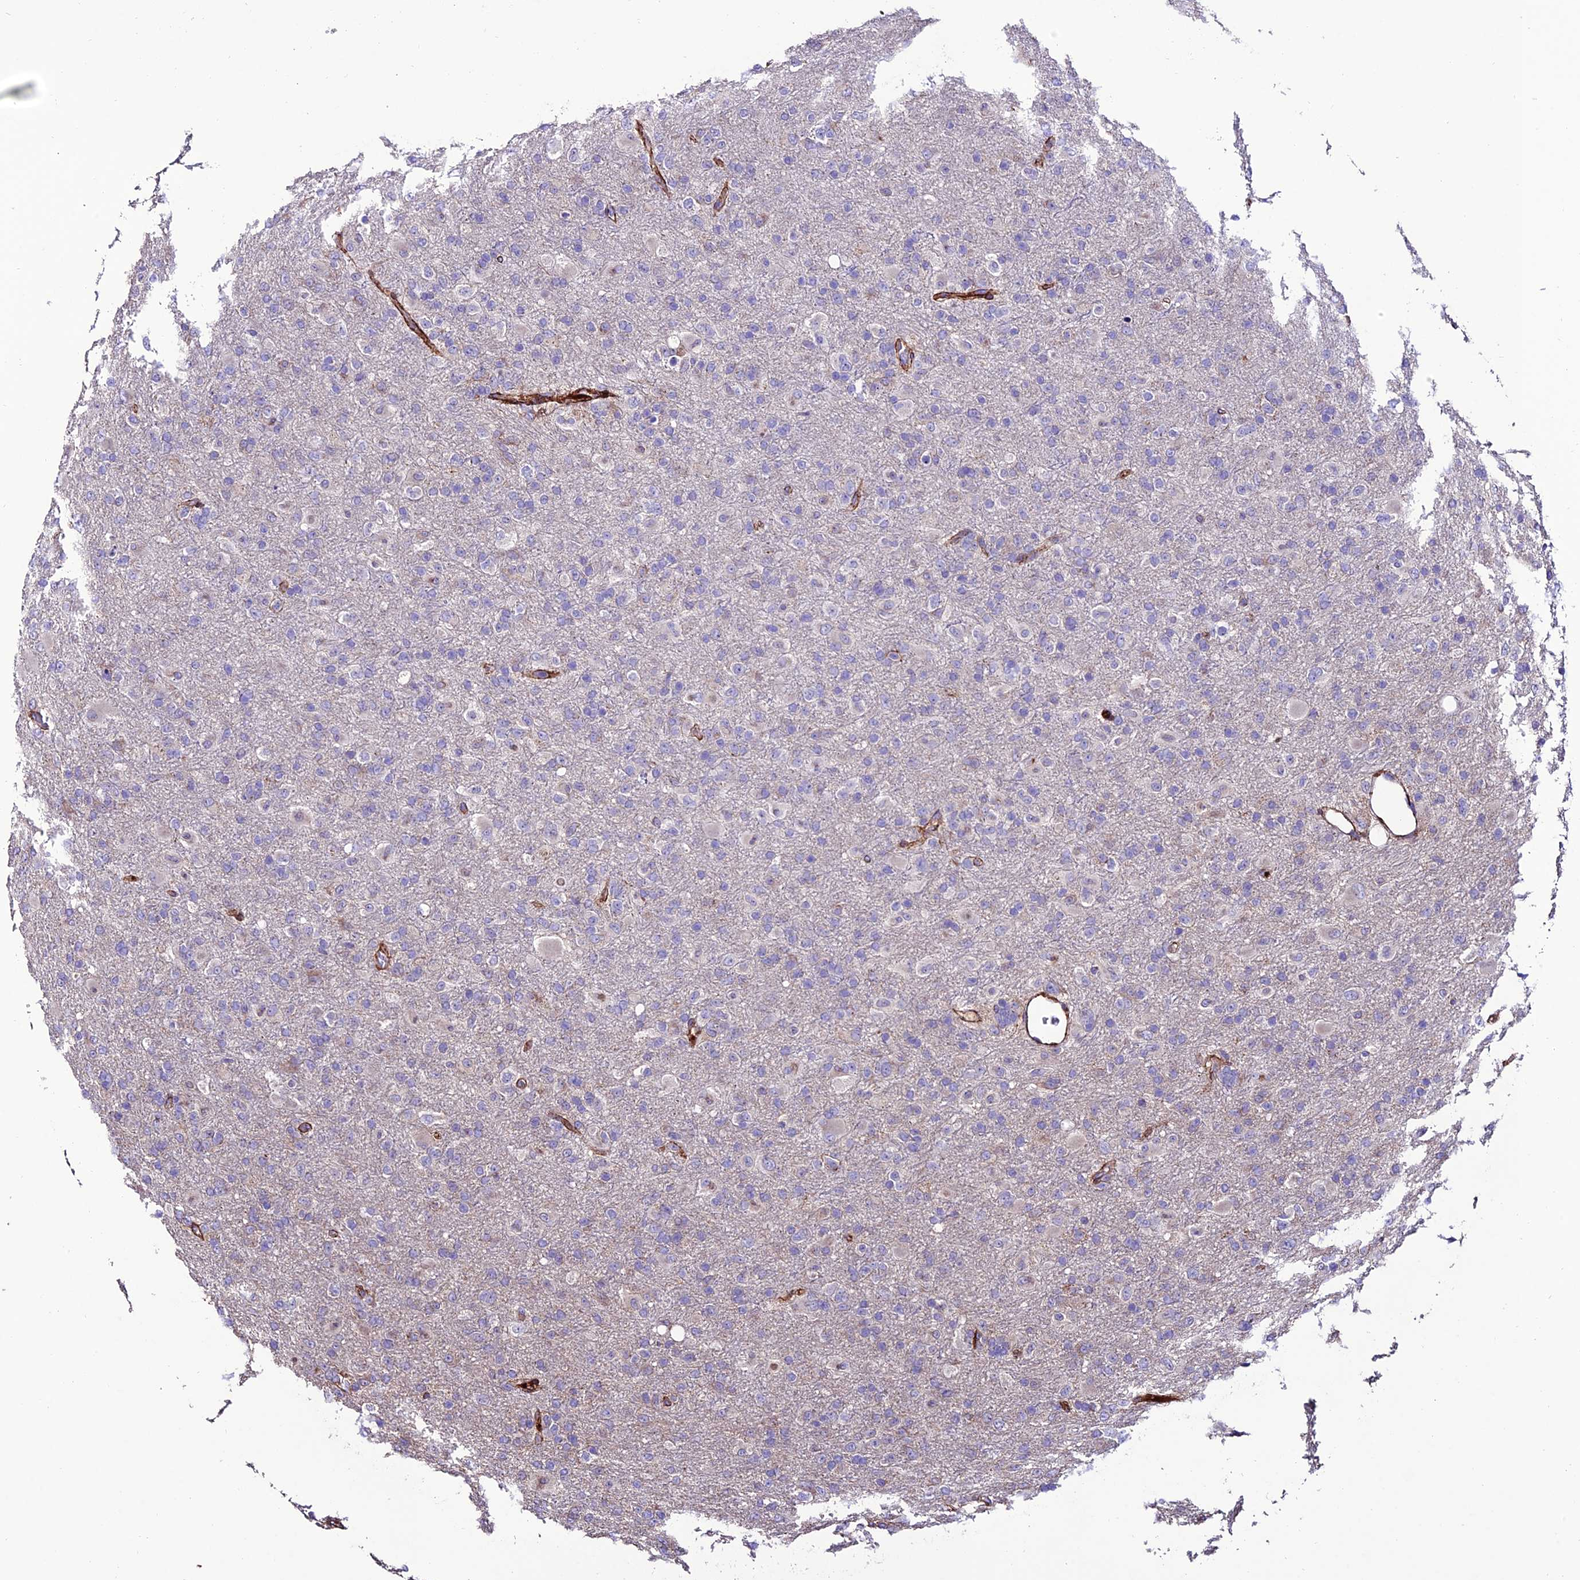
{"staining": {"intensity": "negative", "quantity": "none", "location": "none"}, "tissue": "glioma", "cell_type": "Tumor cells", "image_type": "cancer", "snomed": [{"axis": "morphology", "description": "Glioma, malignant, Low grade"}, {"axis": "topography", "description": "Brain"}], "caption": "Tumor cells are negative for protein expression in human low-grade glioma (malignant).", "gene": "REX1BD", "patient": {"sex": "male", "age": 65}}